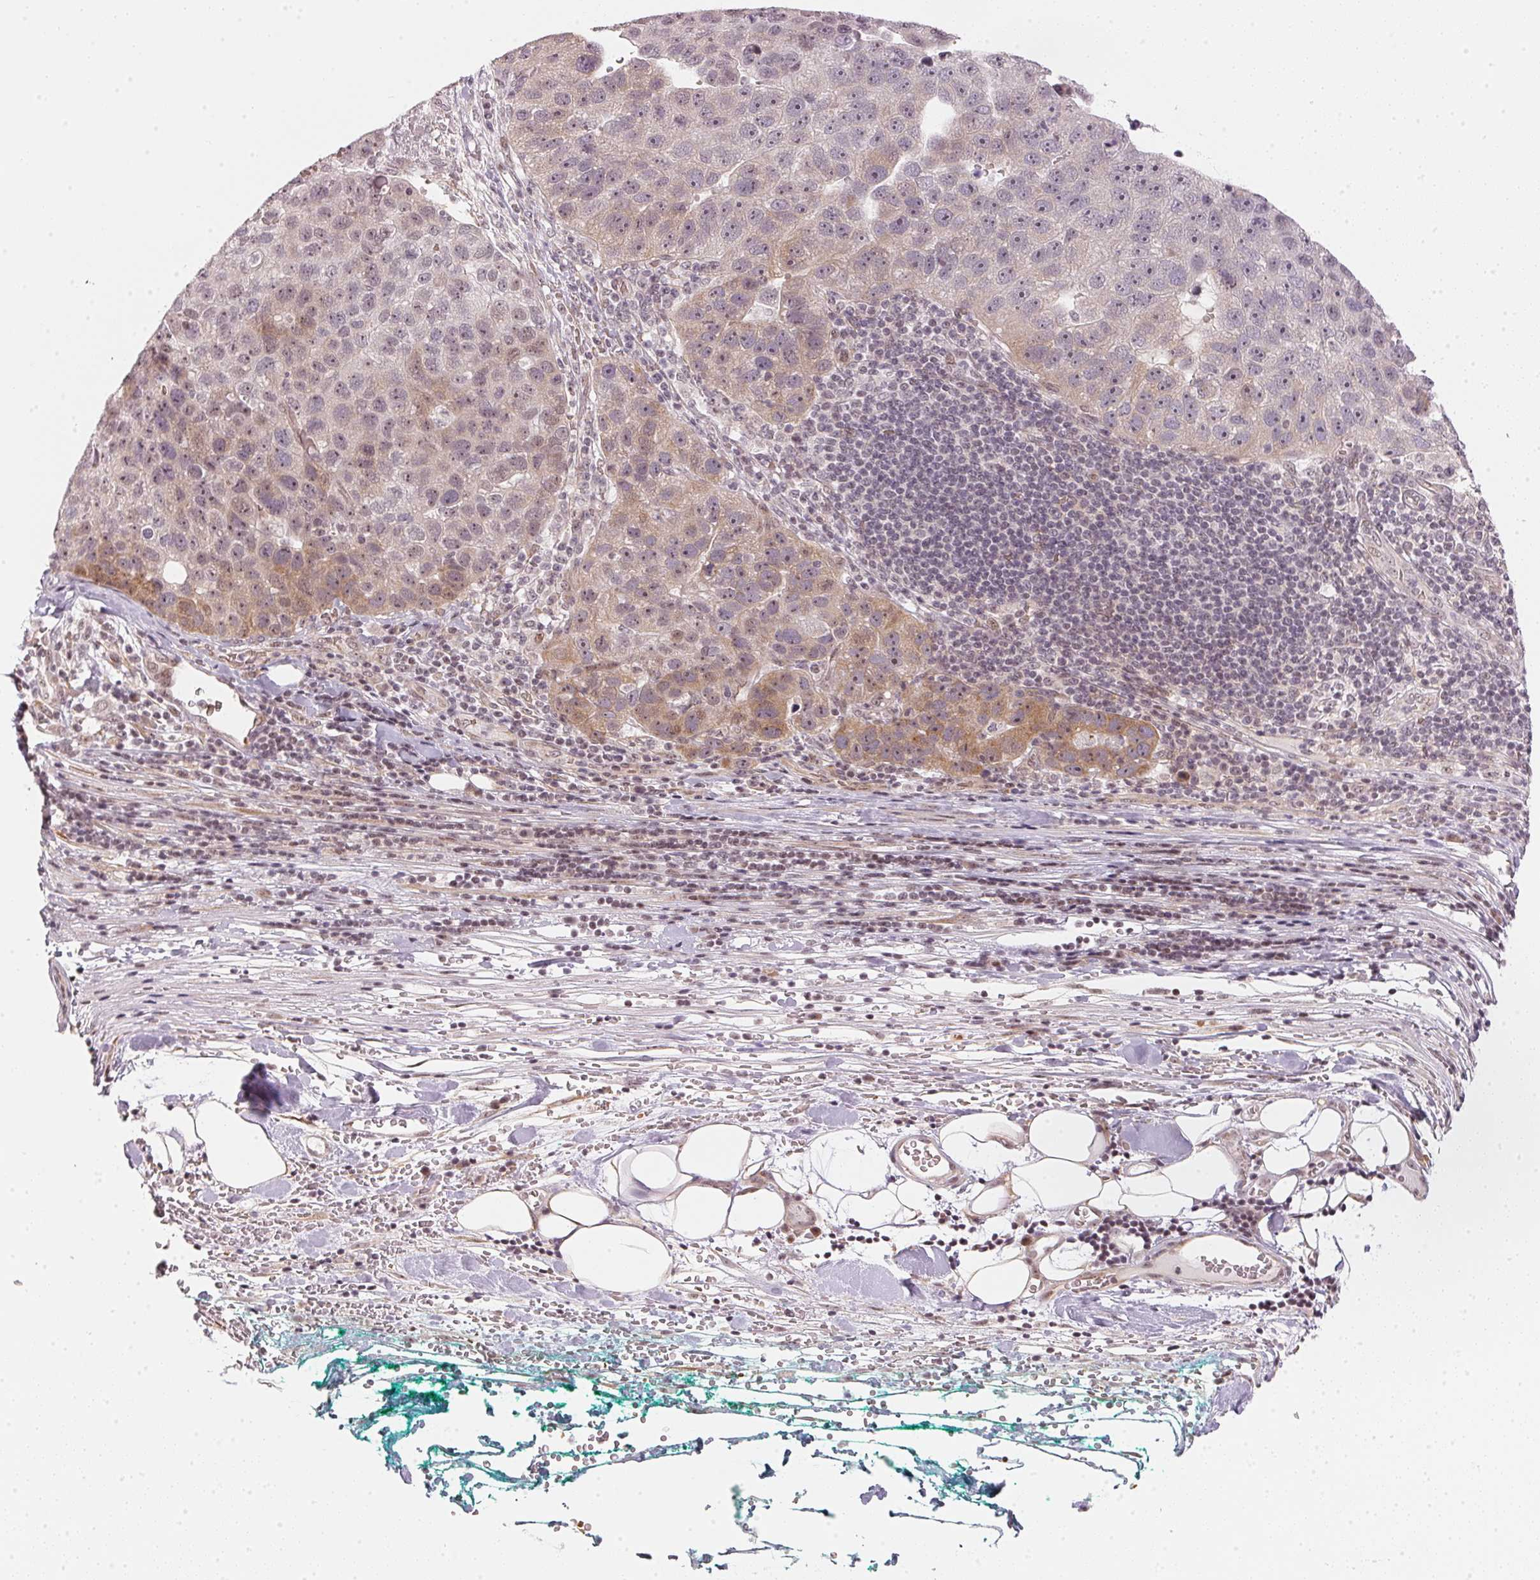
{"staining": {"intensity": "moderate", "quantity": "<25%", "location": "cytoplasmic/membranous,nuclear"}, "tissue": "pancreatic cancer", "cell_type": "Tumor cells", "image_type": "cancer", "snomed": [{"axis": "morphology", "description": "Adenocarcinoma, NOS"}, {"axis": "topography", "description": "Pancreas"}], "caption": "The photomicrograph reveals a brown stain indicating the presence of a protein in the cytoplasmic/membranous and nuclear of tumor cells in pancreatic cancer.", "gene": "KAT6A", "patient": {"sex": "female", "age": 61}}